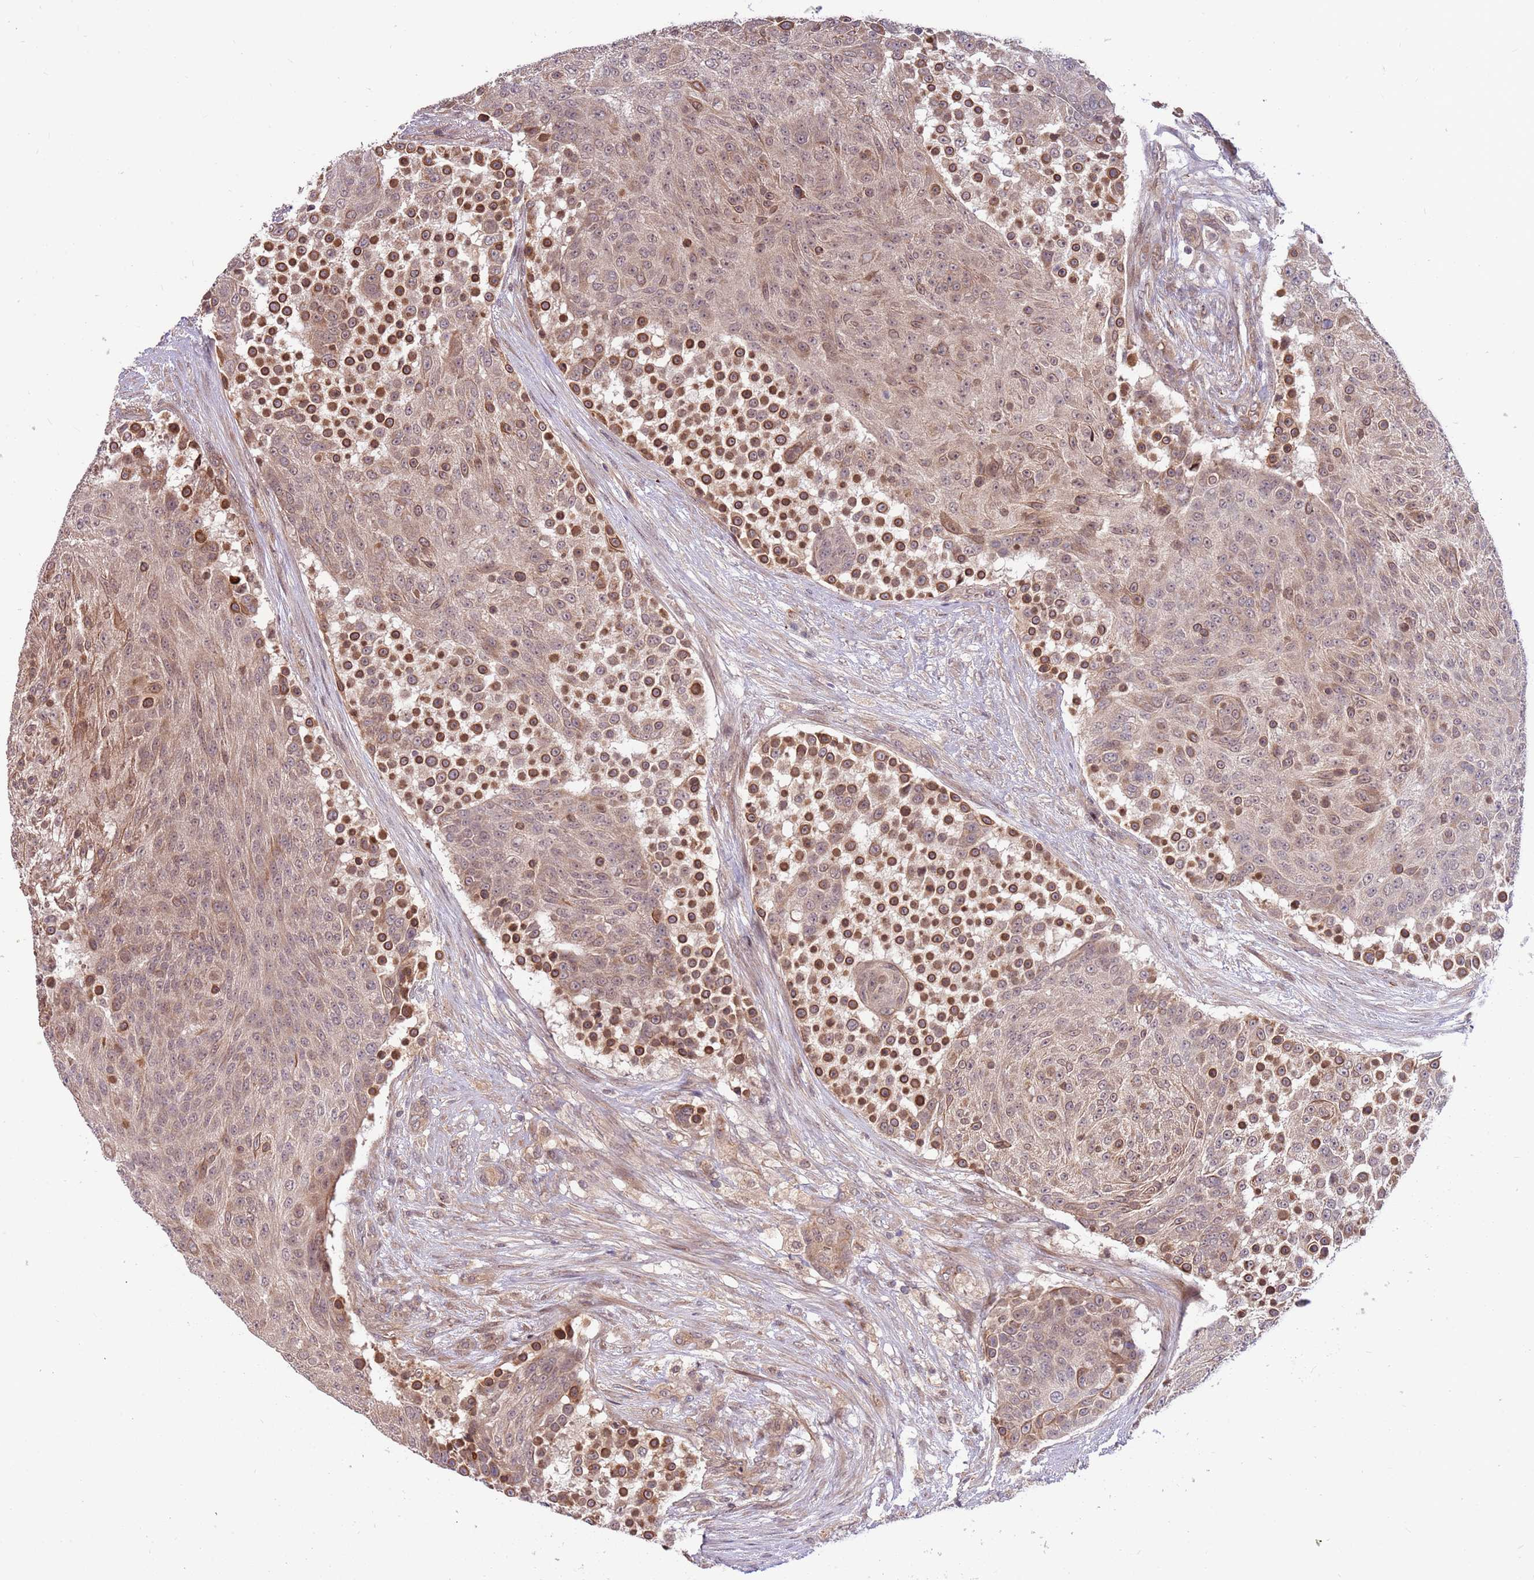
{"staining": {"intensity": "moderate", "quantity": "25%-75%", "location": "cytoplasmic/membranous"}, "tissue": "urothelial cancer", "cell_type": "Tumor cells", "image_type": "cancer", "snomed": [{"axis": "morphology", "description": "Urothelial carcinoma, High grade"}, {"axis": "topography", "description": "Urinary bladder"}], "caption": "Protein expression analysis of high-grade urothelial carcinoma reveals moderate cytoplasmic/membranous expression in approximately 25%-75% of tumor cells. (DAB (3,3'-diaminobenzidine) IHC, brown staining for protein, blue staining for nuclei).", "gene": "HAUS3", "patient": {"sex": "female", "age": 63}}